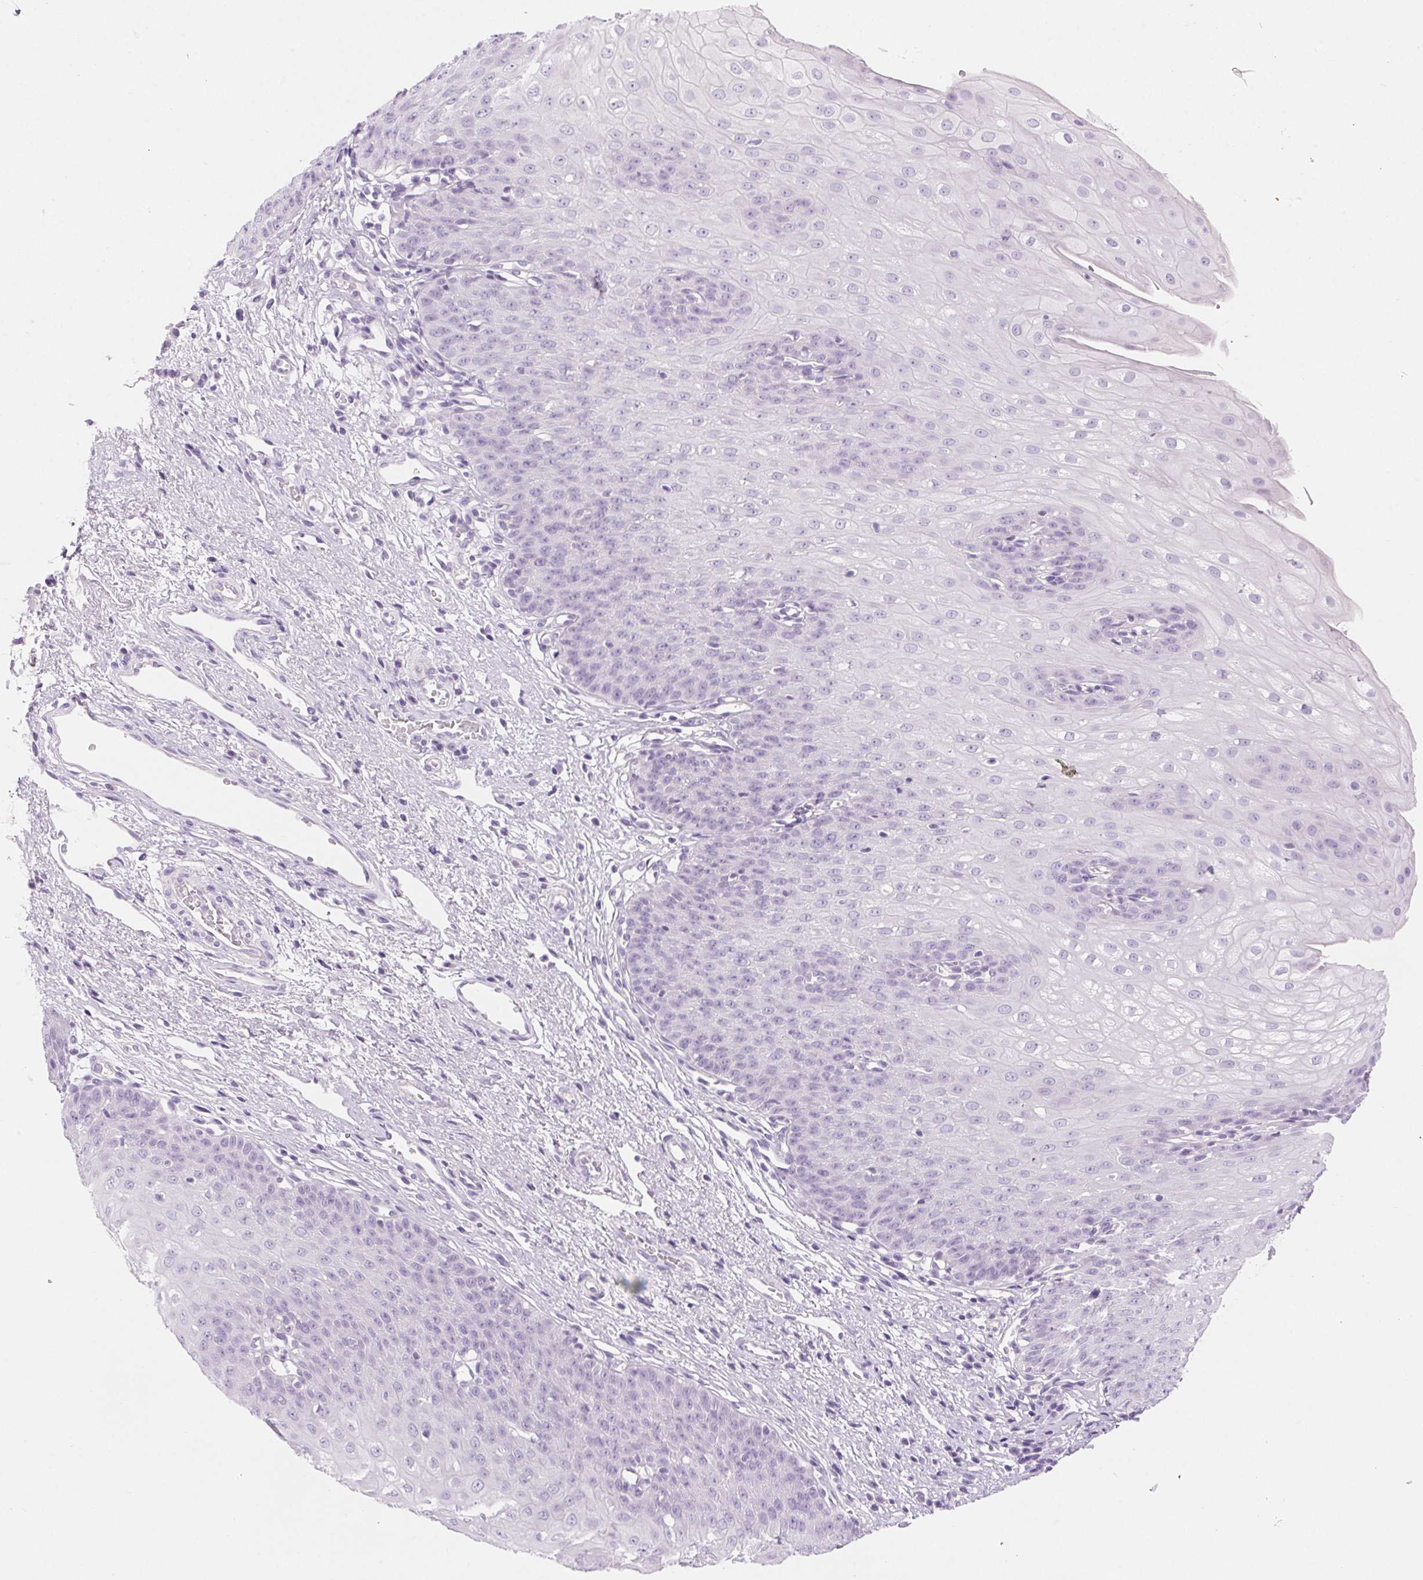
{"staining": {"intensity": "negative", "quantity": "none", "location": "none"}, "tissue": "esophagus", "cell_type": "Squamous epithelial cells", "image_type": "normal", "snomed": [{"axis": "morphology", "description": "Normal tissue, NOS"}, {"axis": "topography", "description": "Esophagus"}], "caption": "A high-resolution photomicrograph shows IHC staining of normal esophagus, which reveals no significant expression in squamous epithelial cells. The staining is performed using DAB (3,3'-diaminobenzidine) brown chromogen with nuclei counter-stained in using hematoxylin.", "gene": "CLDN16", "patient": {"sex": "male", "age": 71}}